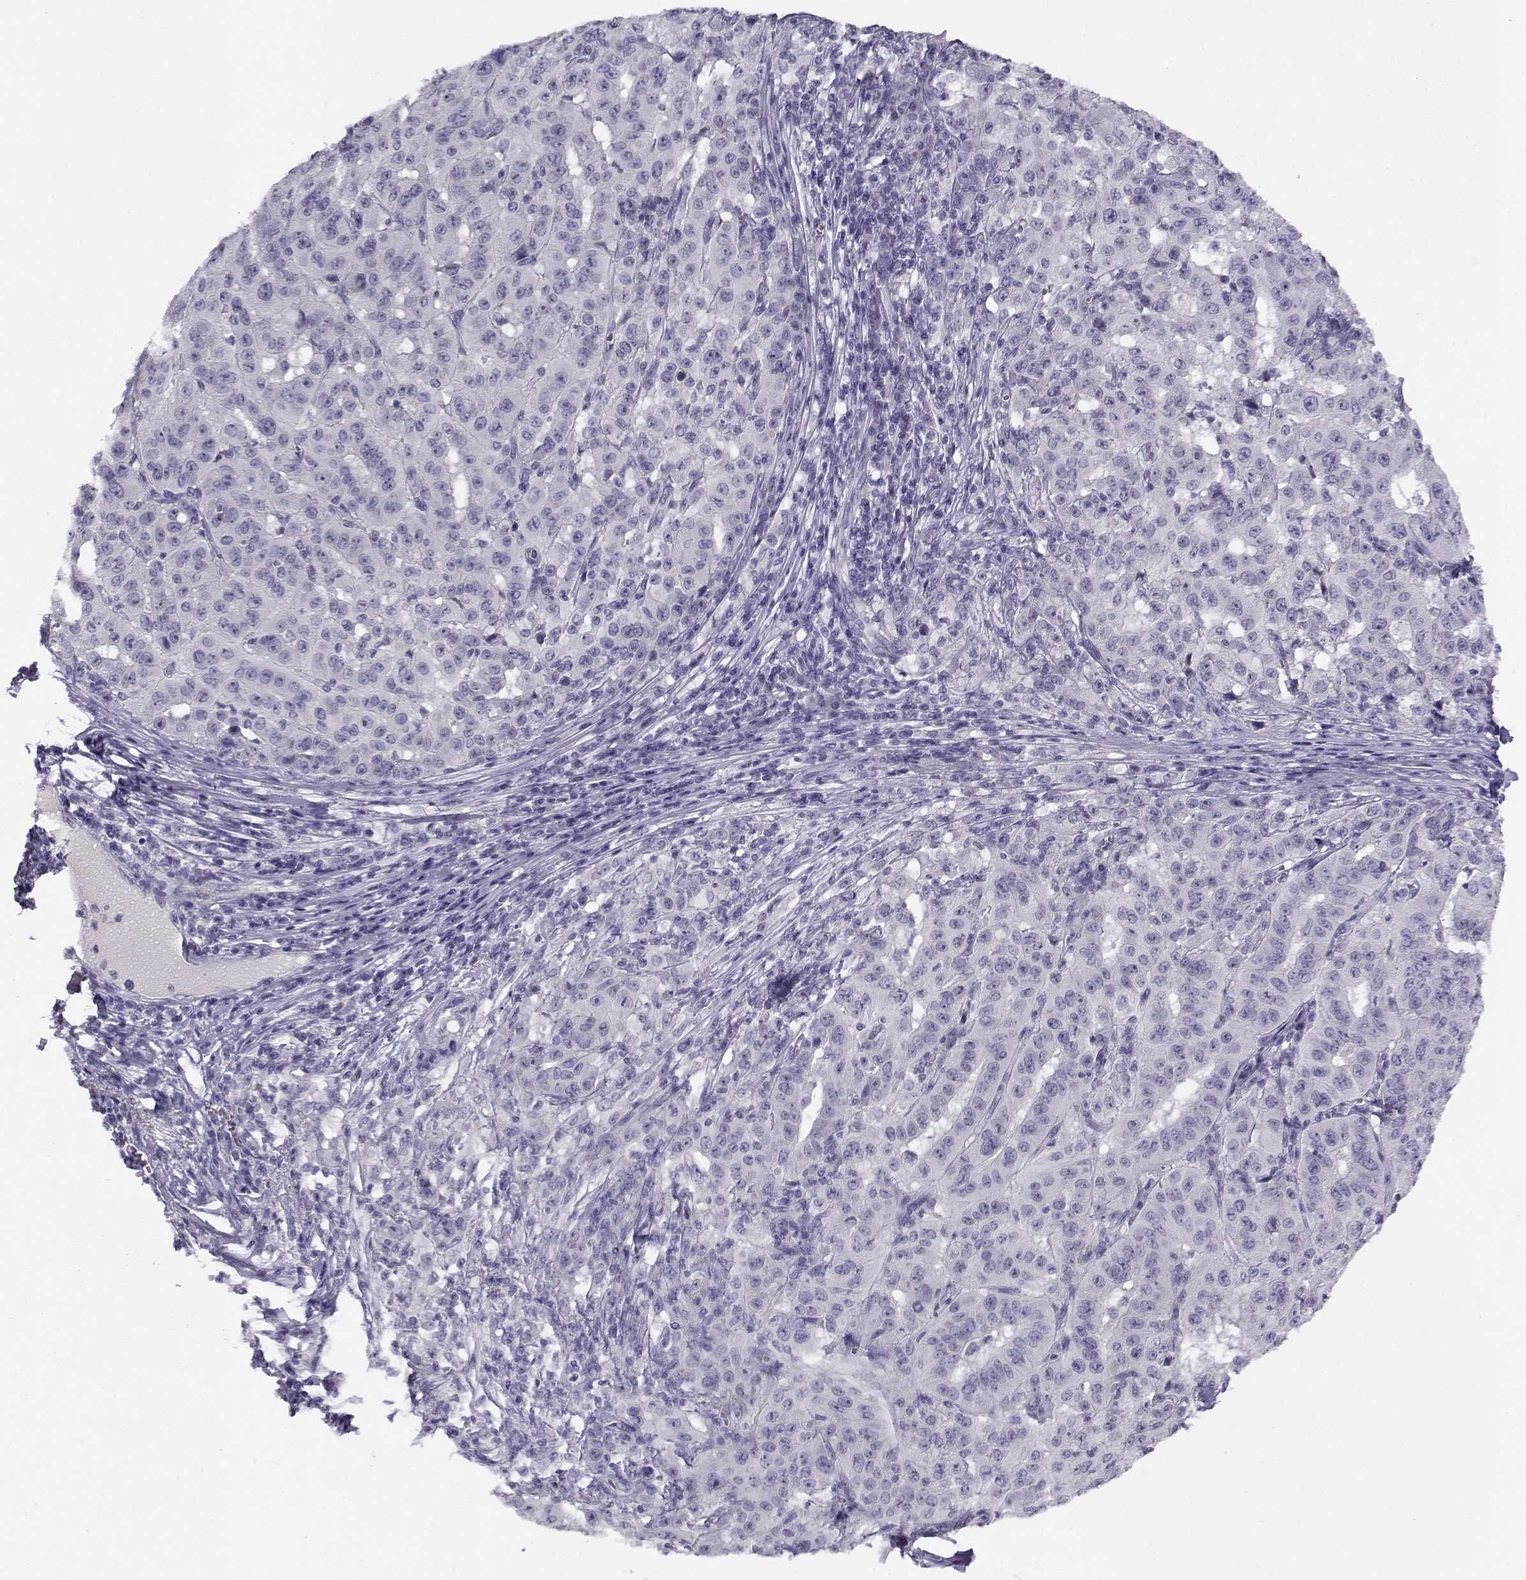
{"staining": {"intensity": "negative", "quantity": "none", "location": "none"}, "tissue": "pancreatic cancer", "cell_type": "Tumor cells", "image_type": "cancer", "snomed": [{"axis": "morphology", "description": "Adenocarcinoma, NOS"}, {"axis": "topography", "description": "Pancreas"}], "caption": "The micrograph demonstrates no significant positivity in tumor cells of adenocarcinoma (pancreatic).", "gene": "CFAP77", "patient": {"sex": "male", "age": 63}}